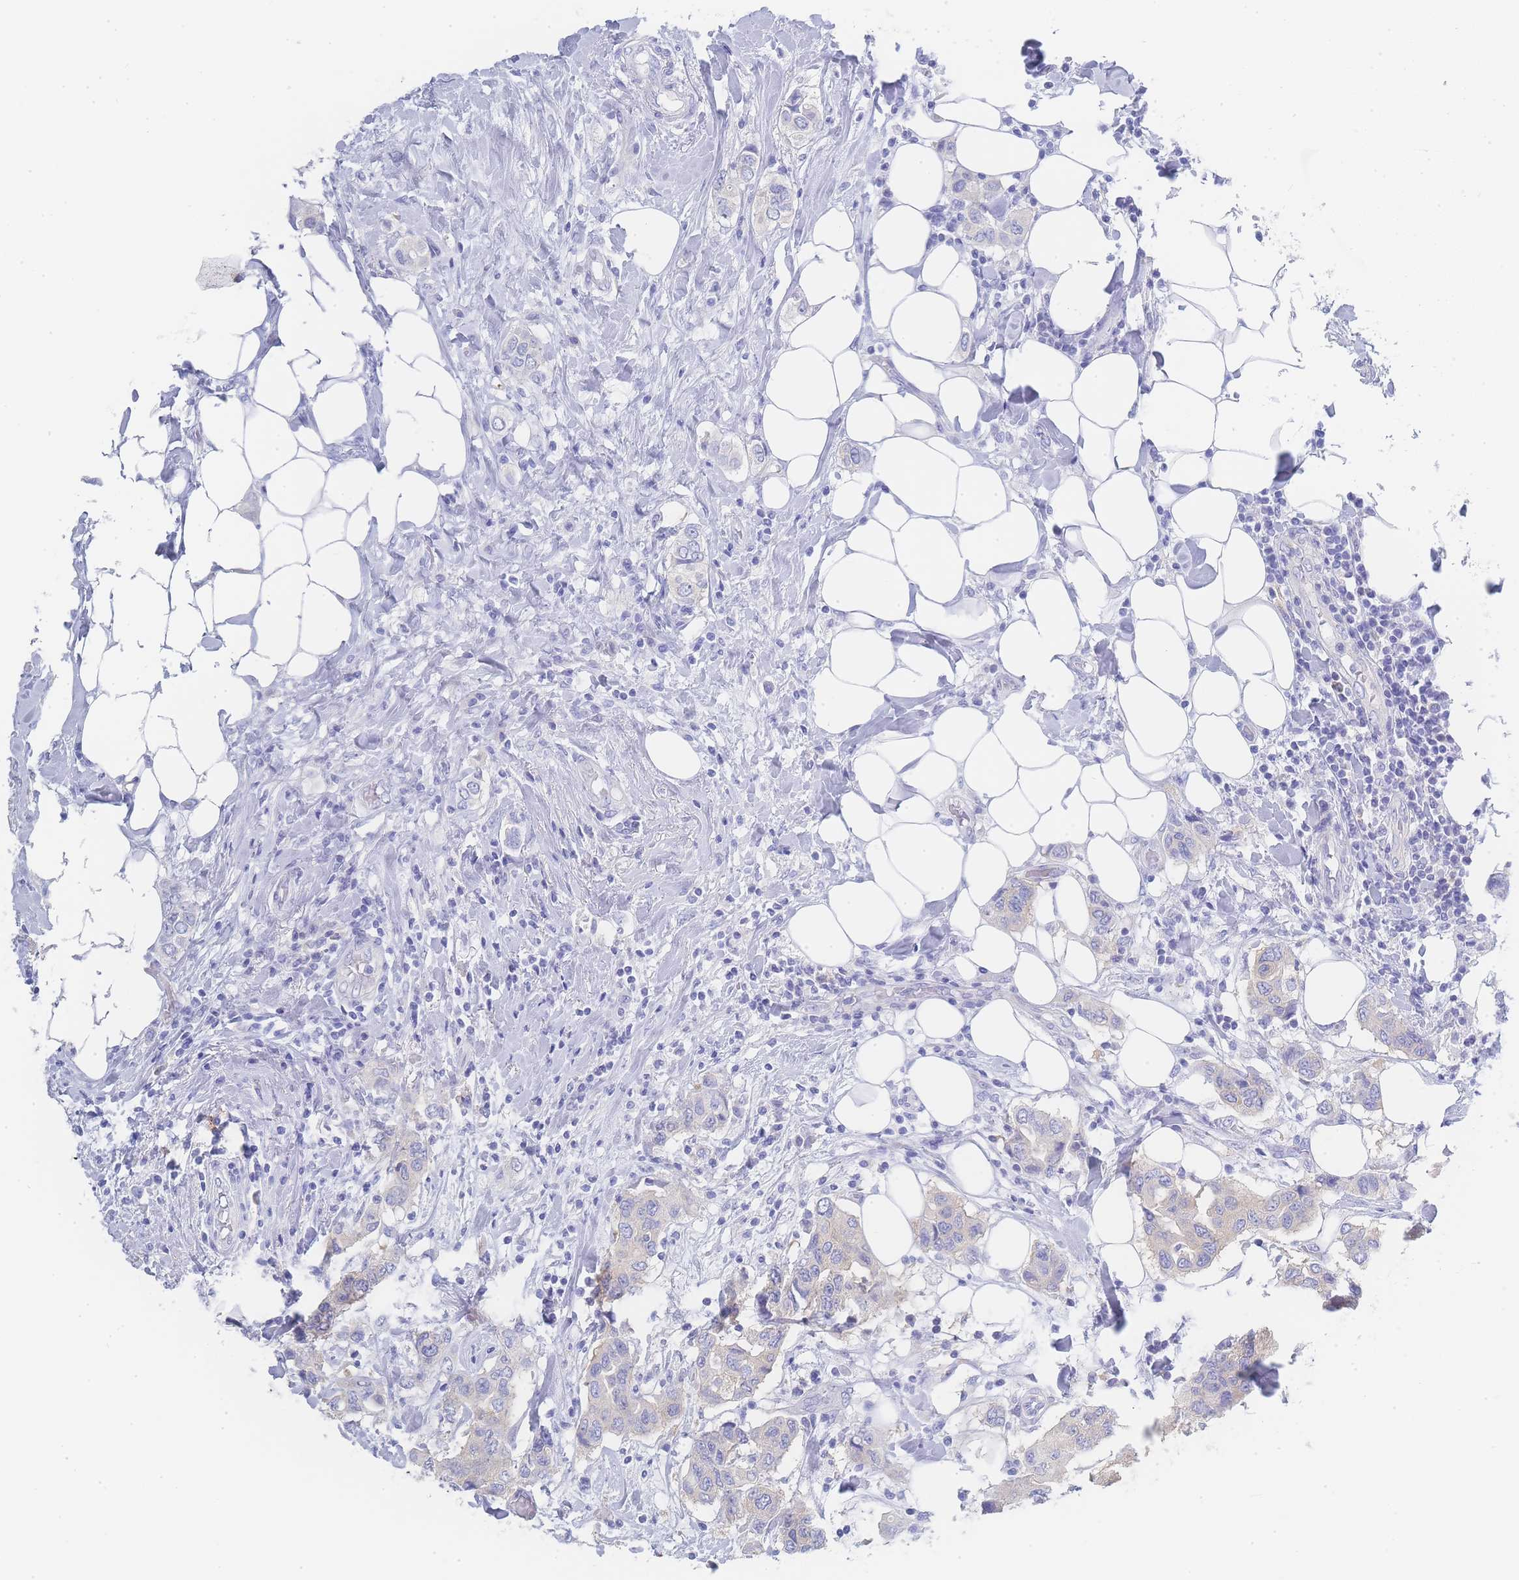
{"staining": {"intensity": "negative", "quantity": "none", "location": "none"}, "tissue": "breast cancer", "cell_type": "Tumor cells", "image_type": "cancer", "snomed": [{"axis": "morphology", "description": "Lobular carcinoma"}, {"axis": "topography", "description": "Breast"}], "caption": "Immunohistochemistry (IHC) photomicrograph of neoplastic tissue: lobular carcinoma (breast) stained with DAB (3,3'-diaminobenzidine) demonstrates no significant protein expression in tumor cells.", "gene": "LZTFL1", "patient": {"sex": "female", "age": 51}}